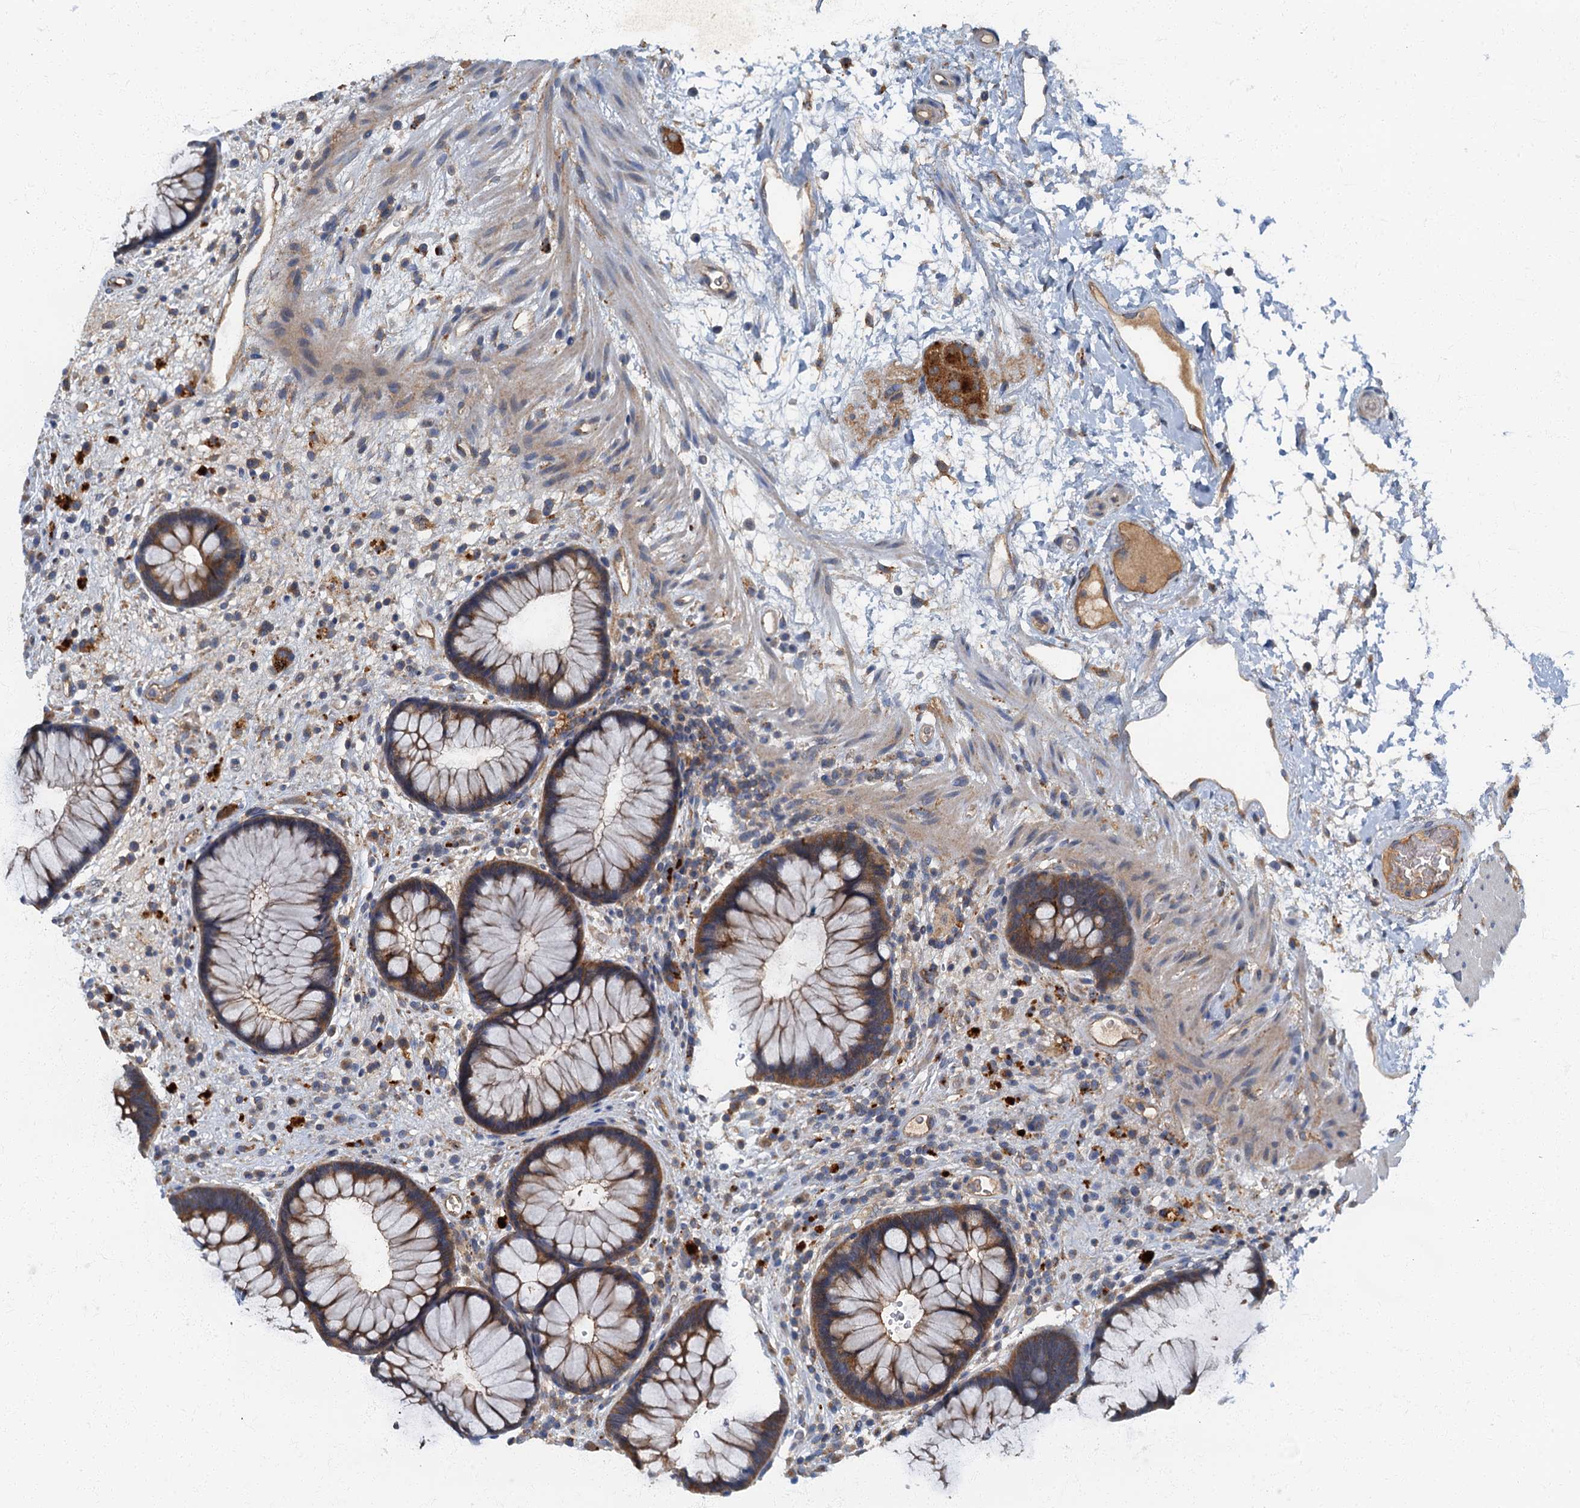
{"staining": {"intensity": "moderate", "quantity": ">75%", "location": "cytoplasmic/membranous"}, "tissue": "rectum", "cell_type": "Glandular cells", "image_type": "normal", "snomed": [{"axis": "morphology", "description": "Normal tissue, NOS"}, {"axis": "topography", "description": "Rectum"}], "caption": "Immunohistochemistry (DAB (3,3'-diaminobenzidine)) staining of unremarkable rectum shows moderate cytoplasmic/membranous protein expression in approximately >75% of glandular cells.", "gene": "ARL11", "patient": {"sex": "male", "age": 51}}